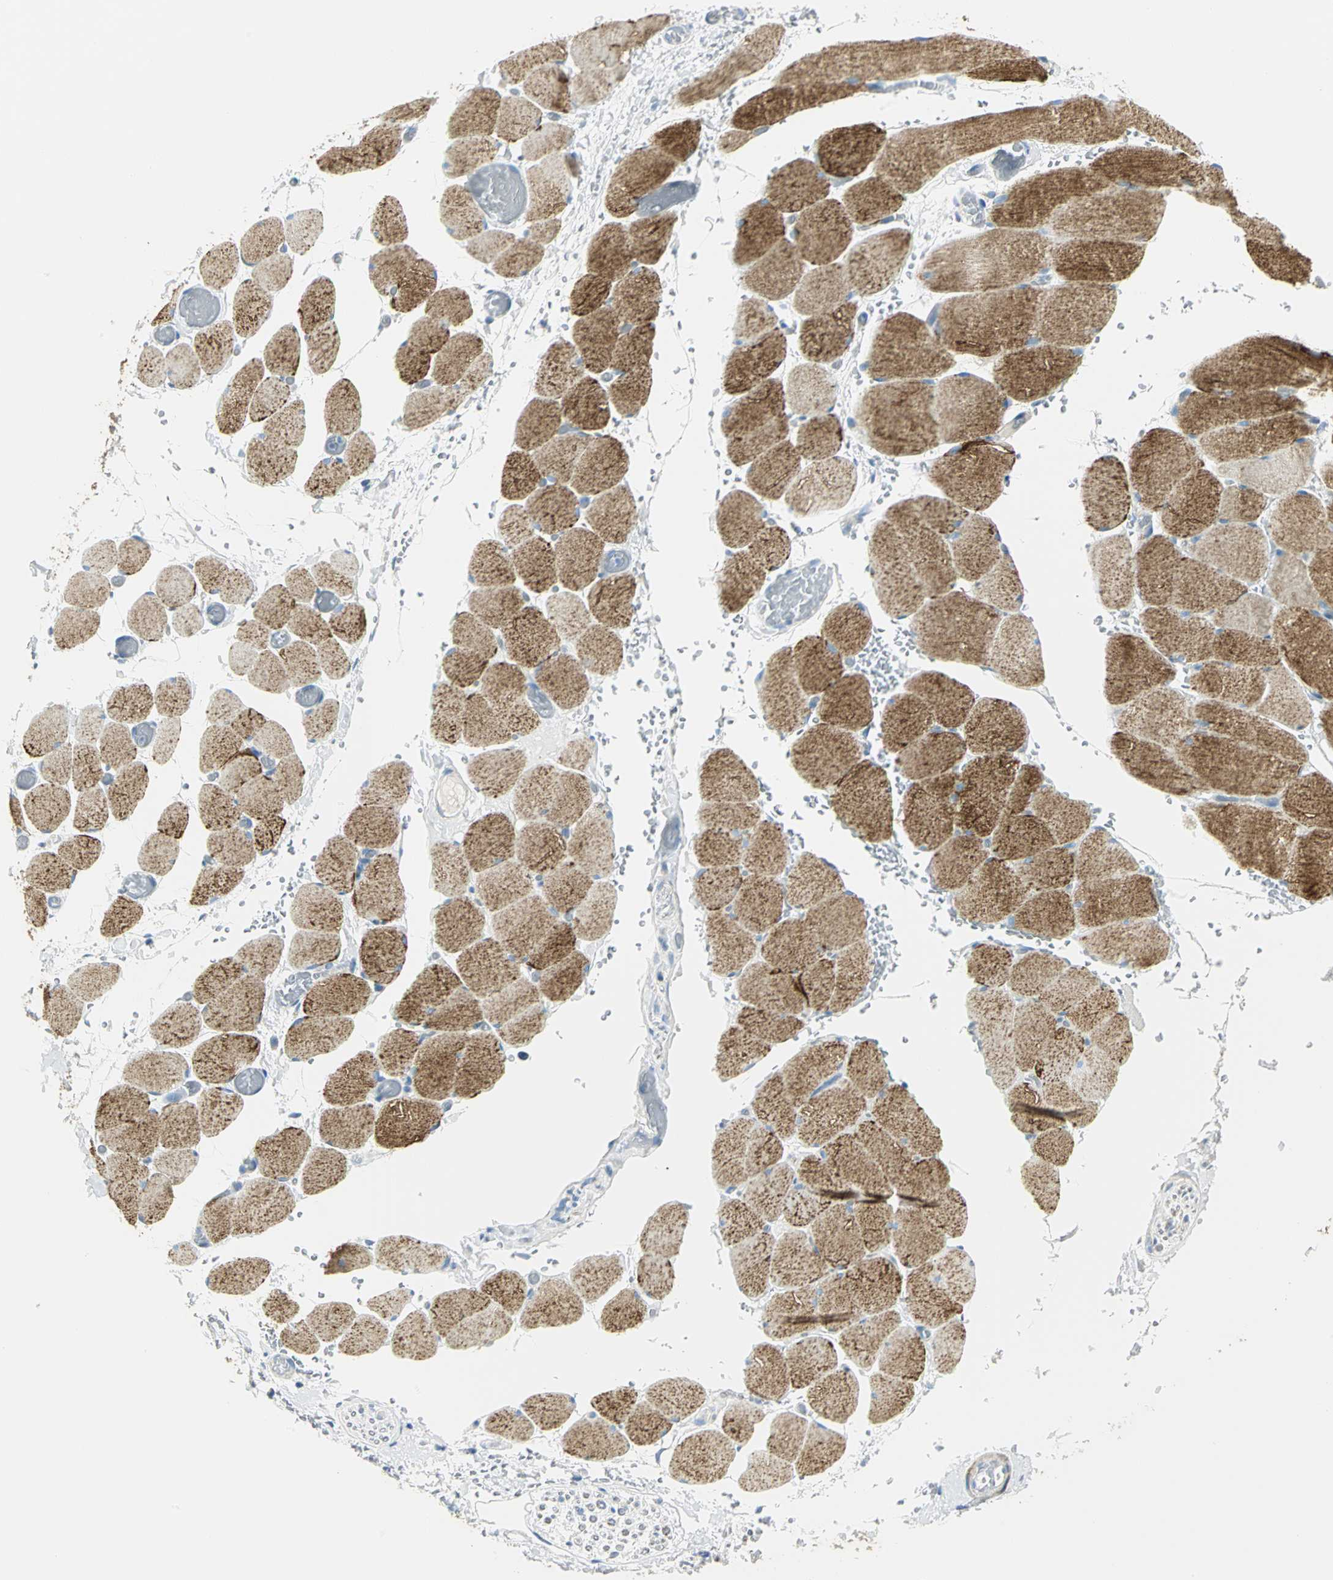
{"staining": {"intensity": "strong", "quantity": ">75%", "location": "cytoplasmic/membranous"}, "tissue": "skeletal muscle", "cell_type": "Myocytes", "image_type": "normal", "snomed": [{"axis": "morphology", "description": "Normal tissue, NOS"}, {"axis": "topography", "description": "Skeletal muscle"}, {"axis": "topography", "description": "Soft tissue"}], "caption": "This micrograph shows immunohistochemistry (IHC) staining of unremarkable human skeletal muscle, with high strong cytoplasmic/membranous expression in approximately >75% of myocytes.", "gene": "NTRK1", "patient": {"sex": "female", "age": 58}}